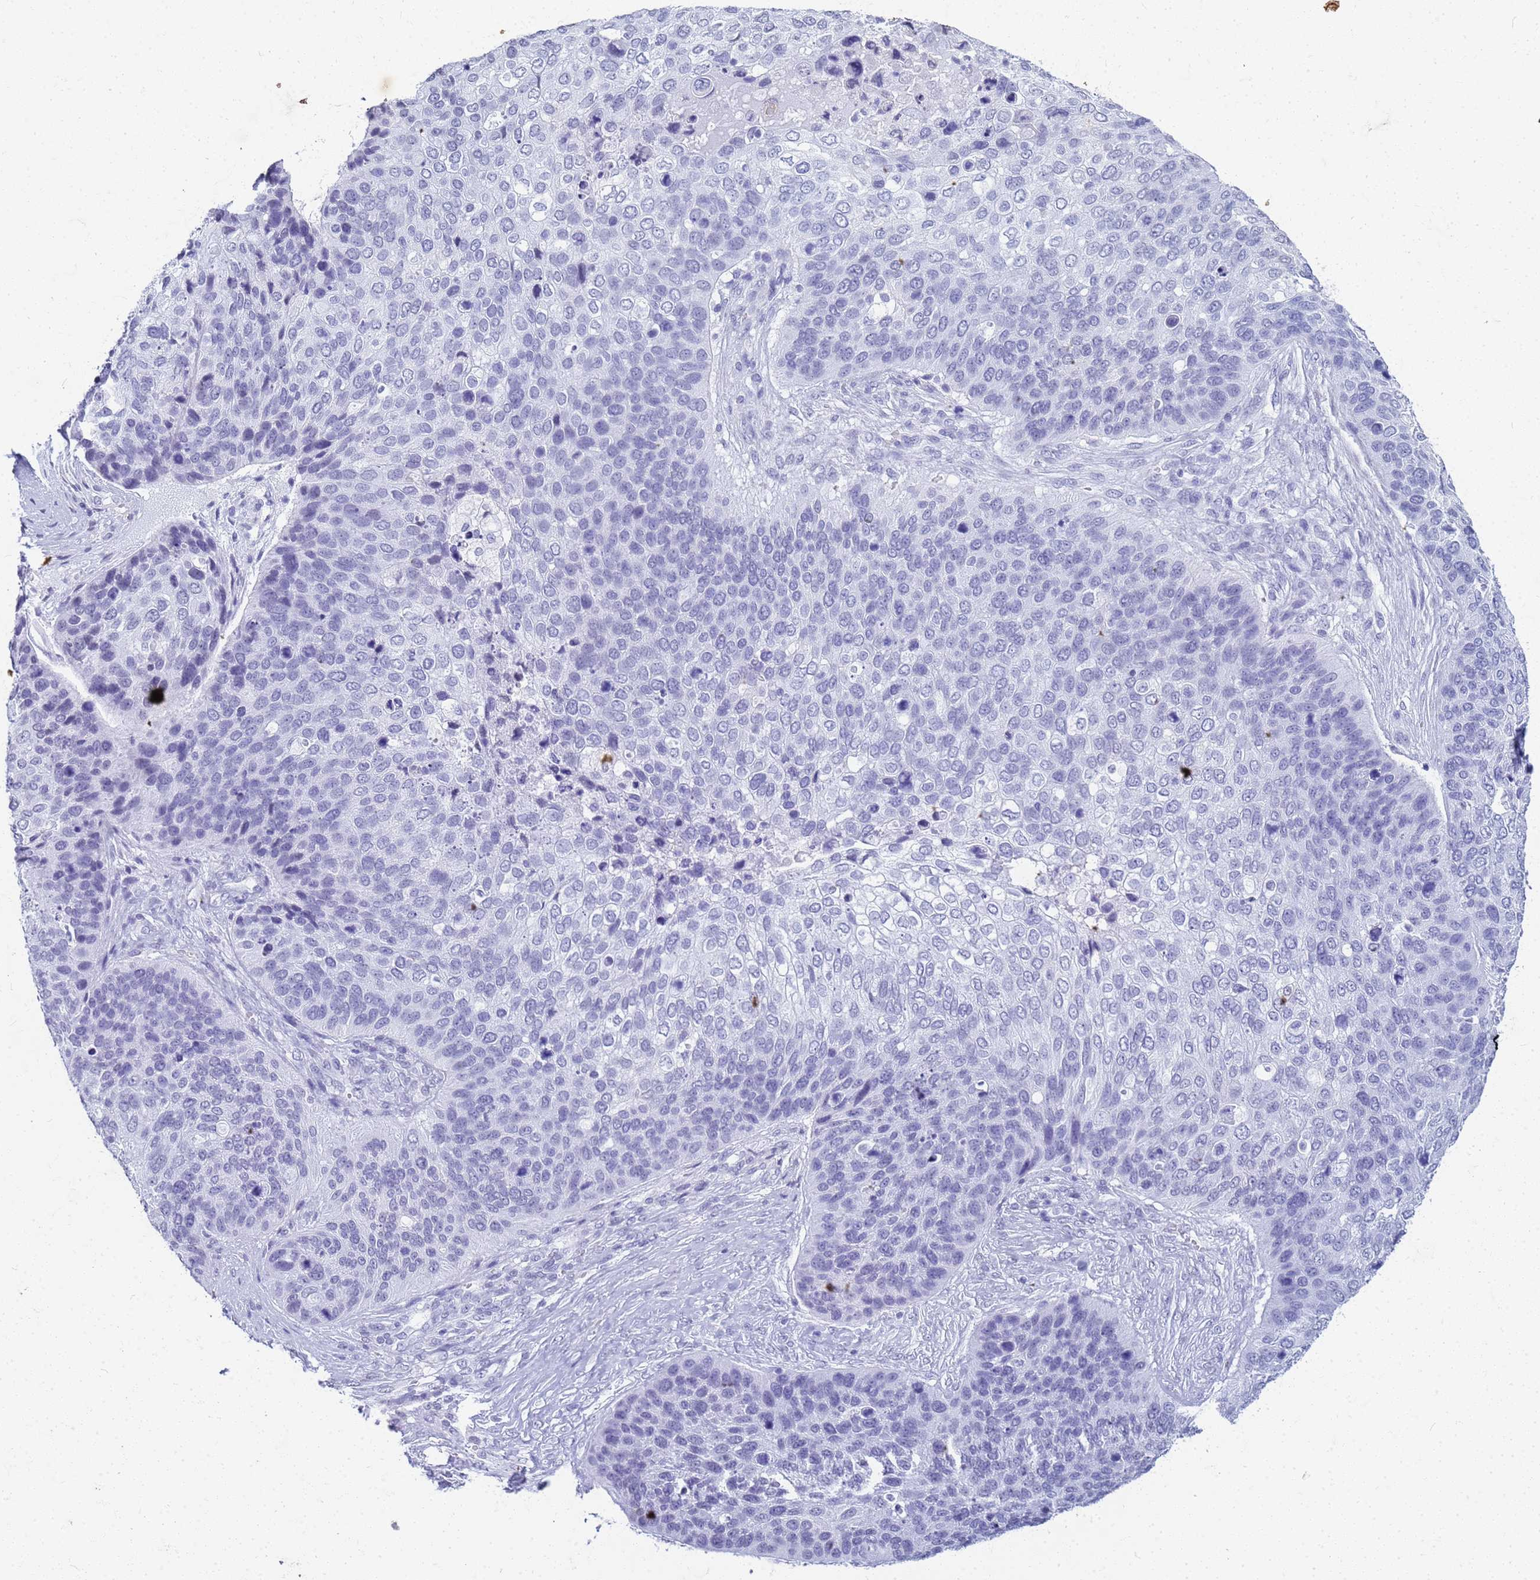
{"staining": {"intensity": "negative", "quantity": "none", "location": "none"}, "tissue": "skin cancer", "cell_type": "Tumor cells", "image_type": "cancer", "snomed": [{"axis": "morphology", "description": "Basal cell carcinoma"}, {"axis": "topography", "description": "Skin"}], "caption": "Immunohistochemical staining of human skin basal cell carcinoma shows no significant positivity in tumor cells.", "gene": "SLC7A9", "patient": {"sex": "female", "age": 74}}